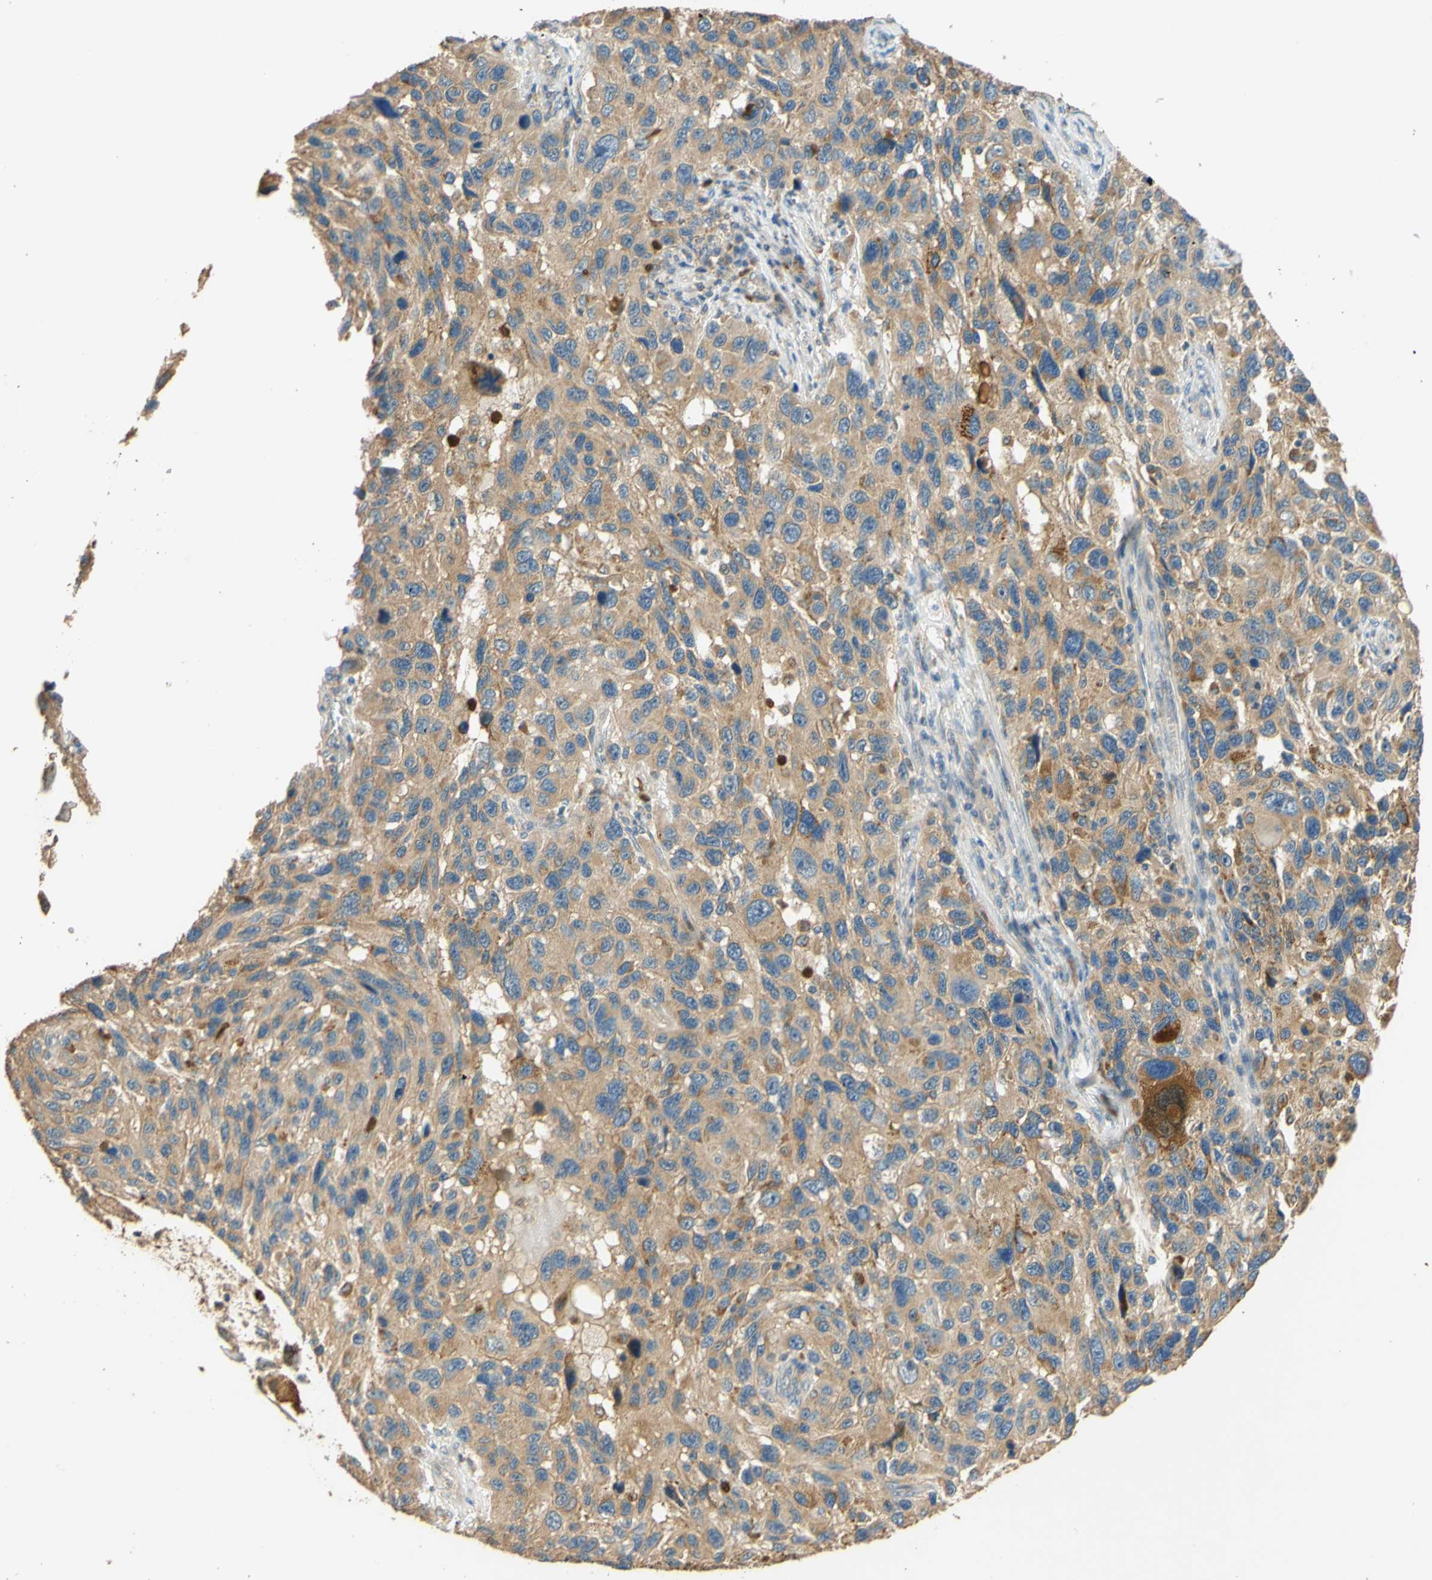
{"staining": {"intensity": "moderate", "quantity": ">75%", "location": "cytoplasmic/membranous"}, "tissue": "melanoma", "cell_type": "Tumor cells", "image_type": "cancer", "snomed": [{"axis": "morphology", "description": "Malignant melanoma, NOS"}, {"axis": "topography", "description": "Skin"}], "caption": "This photomicrograph shows melanoma stained with immunohistochemistry to label a protein in brown. The cytoplasmic/membranous of tumor cells show moderate positivity for the protein. Nuclei are counter-stained blue.", "gene": "ENTREP2", "patient": {"sex": "male", "age": 53}}